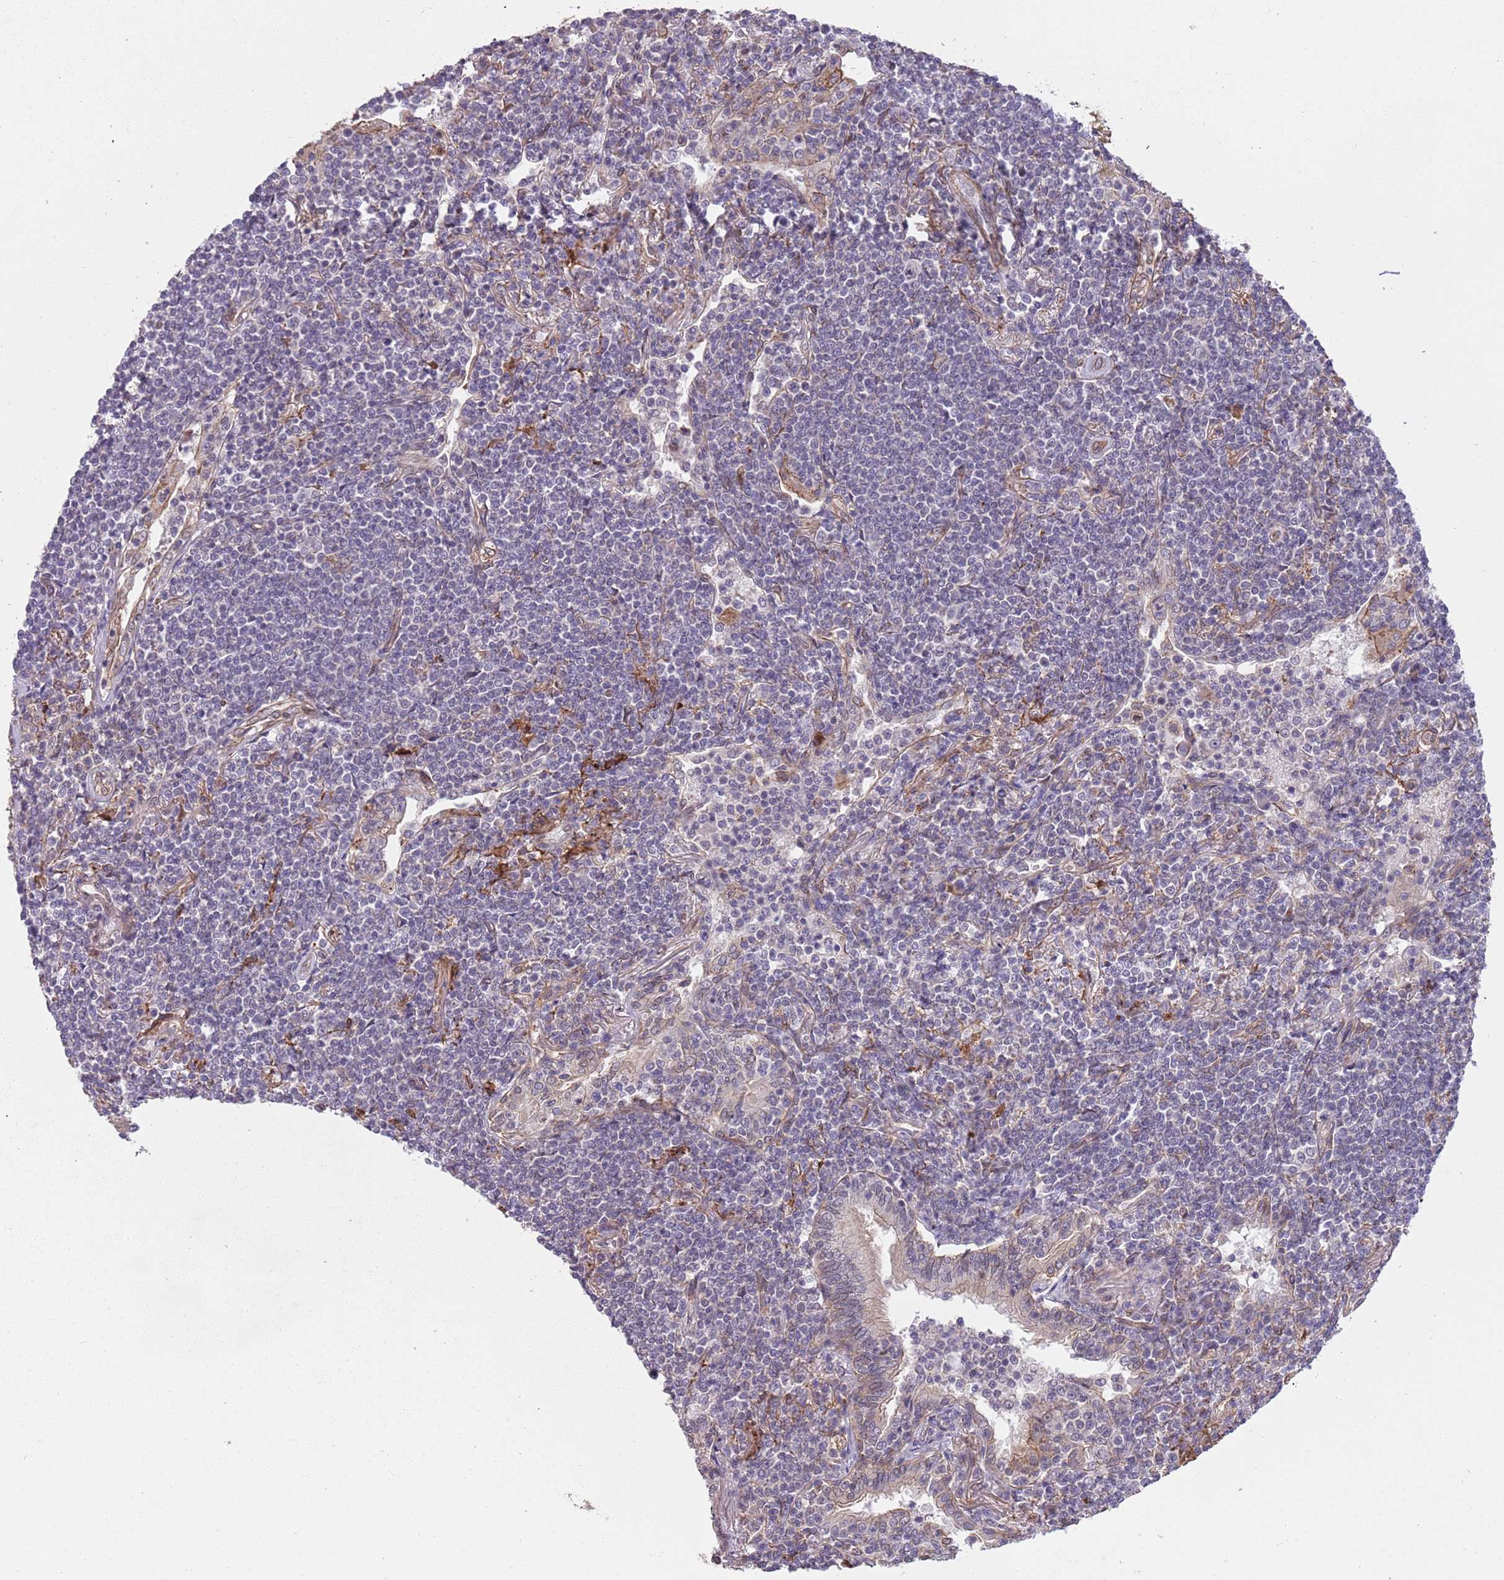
{"staining": {"intensity": "negative", "quantity": "none", "location": "none"}, "tissue": "lymphoma", "cell_type": "Tumor cells", "image_type": "cancer", "snomed": [{"axis": "morphology", "description": "Malignant lymphoma, non-Hodgkin's type, Low grade"}, {"axis": "topography", "description": "Lung"}], "caption": "Tumor cells show no significant staining in low-grade malignant lymphoma, non-Hodgkin's type.", "gene": "CREBZF", "patient": {"sex": "female", "age": 71}}